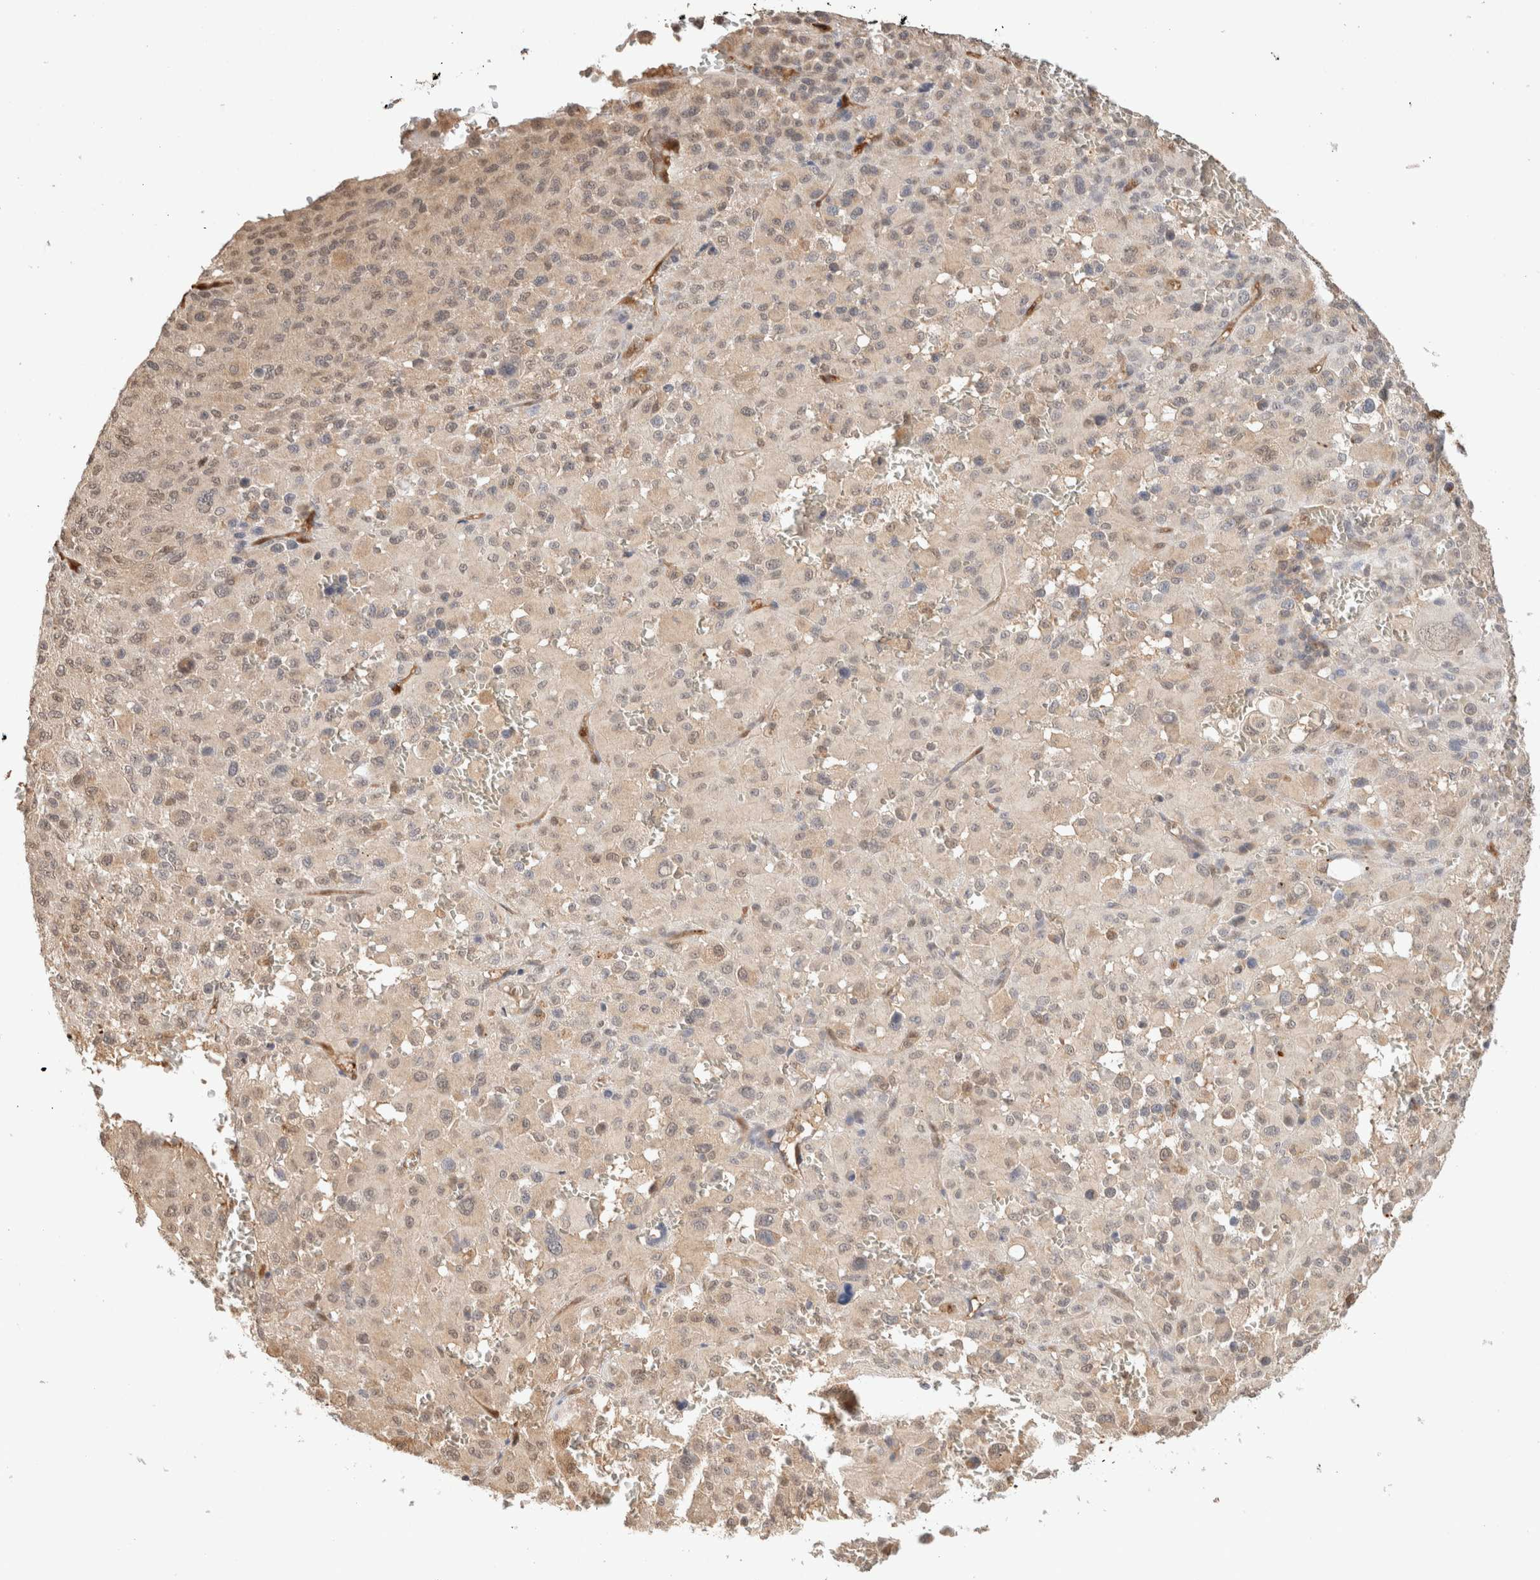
{"staining": {"intensity": "weak", "quantity": "25%-75%", "location": "cytoplasmic/membranous,nuclear"}, "tissue": "melanoma", "cell_type": "Tumor cells", "image_type": "cancer", "snomed": [{"axis": "morphology", "description": "Malignant melanoma, Metastatic site"}, {"axis": "topography", "description": "Skin"}], "caption": "About 25%-75% of tumor cells in human melanoma exhibit weak cytoplasmic/membranous and nuclear protein positivity as visualized by brown immunohistochemical staining.", "gene": "CA13", "patient": {"sex": "female", "age": 74}}